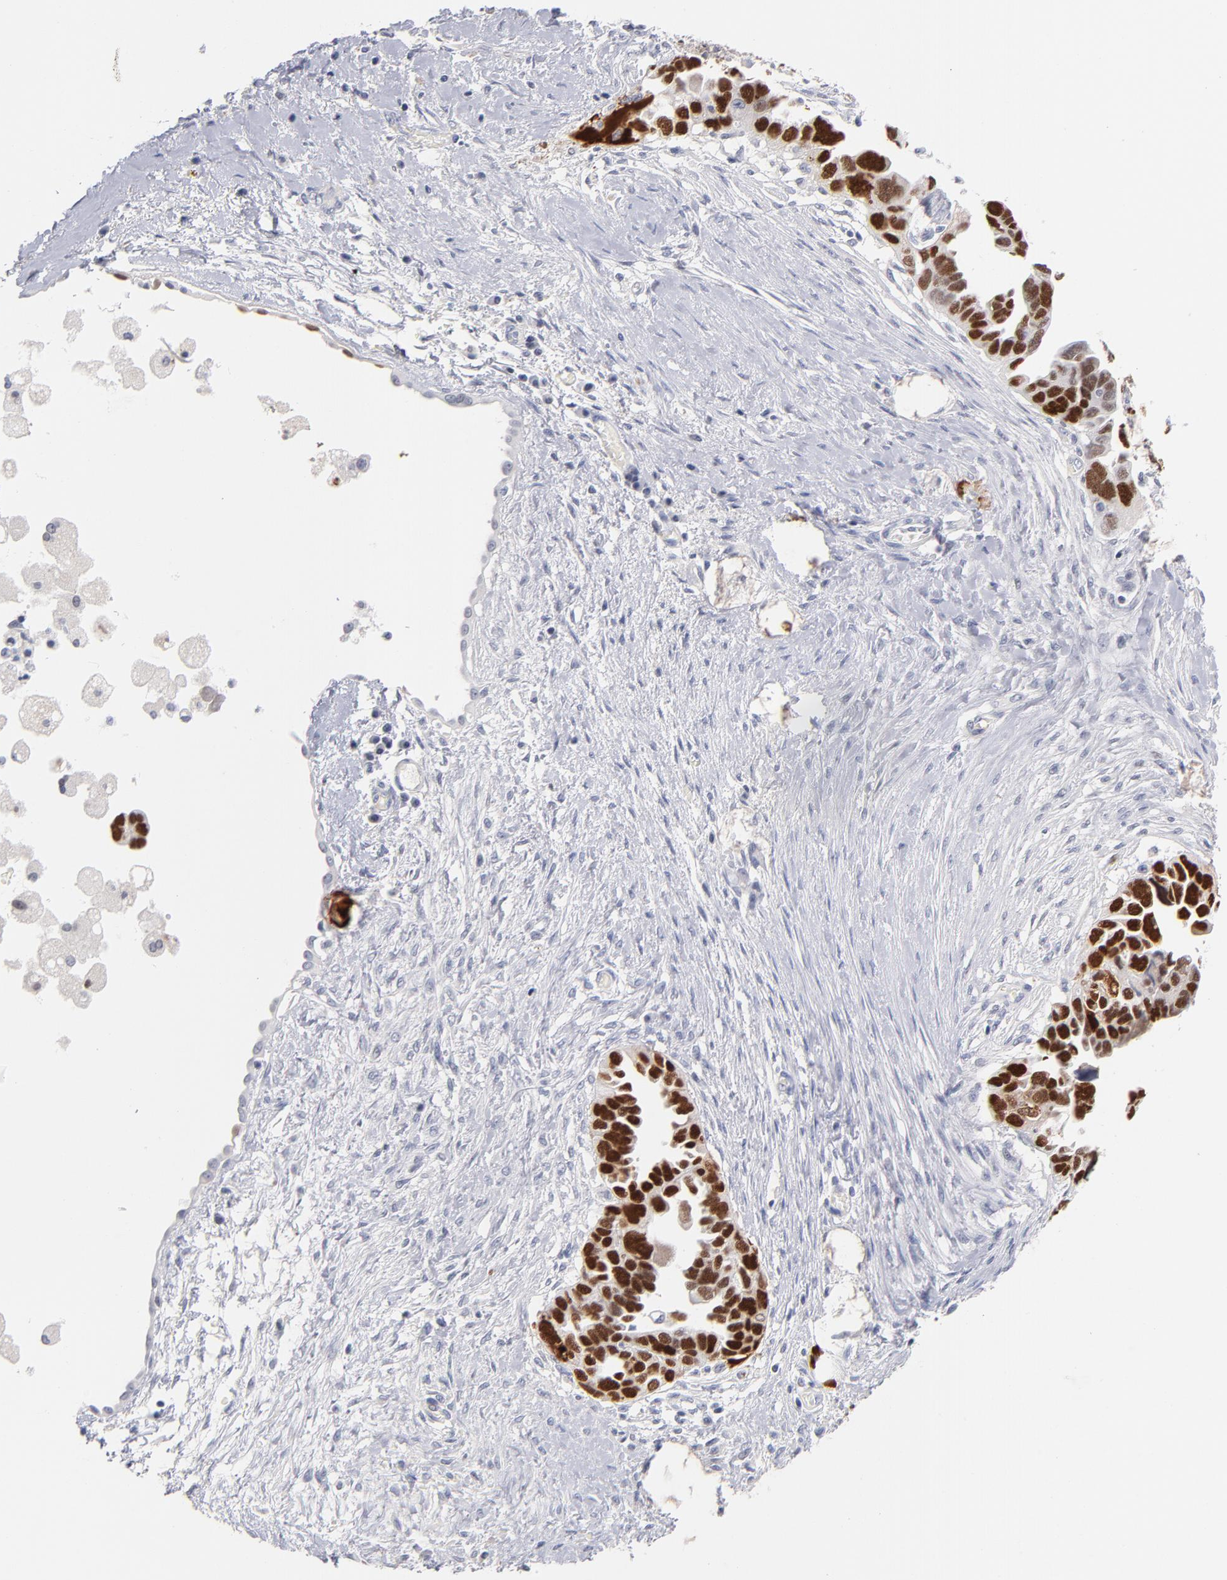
{"staining": {"intensity": "strong", "quantity": ">75%", "location": "nuclear"}, "tissue": "ovarian cancer", "cell_type": "Tumor cells", "image_type": "cancer", "snomed": [{"axis": "morphology", "description": "Cystadenocarcinoma, serous, NOS"}, {"axis": "topography", "description": "Ovary"}], "caption": "IHC image of neoplastic tissue: human ovarian cancer stained using immunohistochemistry (IHC) demonstrates high levels of strong protein expression localized specifically in the nuclear of tumor cells, appearing as a nuclear brown color.", "gene": "PARP1", "patient": {"sex": "female", "age": 63}}